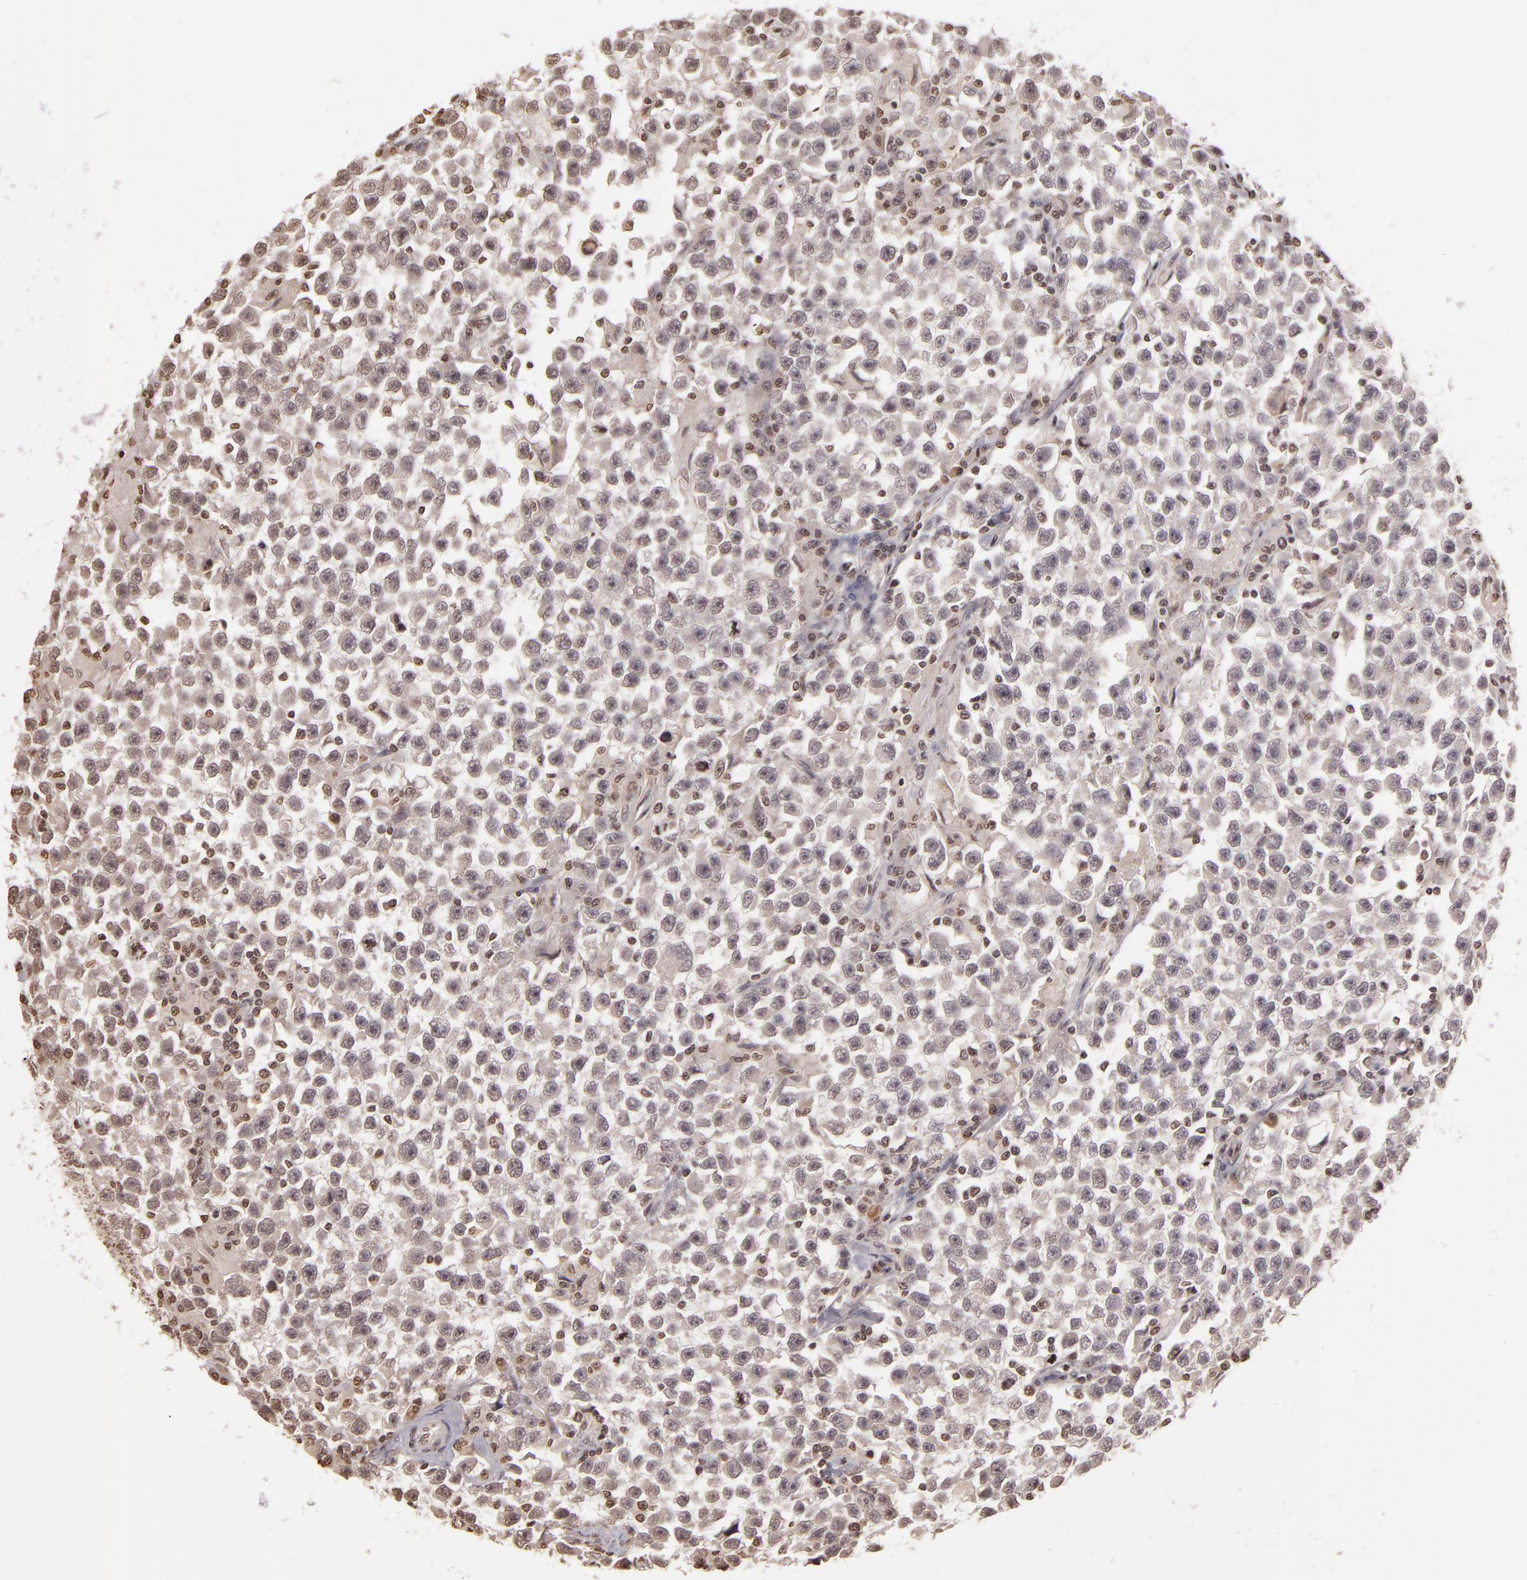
{"staining": {"intensity": "negative", "quantity": "none", "location": "none"}, "tissue": "testis cancer", "cell_type": "Tumor cells", "image_type": "cancer", "snomed": [{"axis": "morphology", "description": "Seminoma, NOS"}, {"axis": "topography", "description": "Testis"}], "caption": "Testis seminoma stained for a protein using immunohistochemistry shows no expression tumor cells.", "gene": "THRB", "patient": {"sex": "male", "age": 33}}